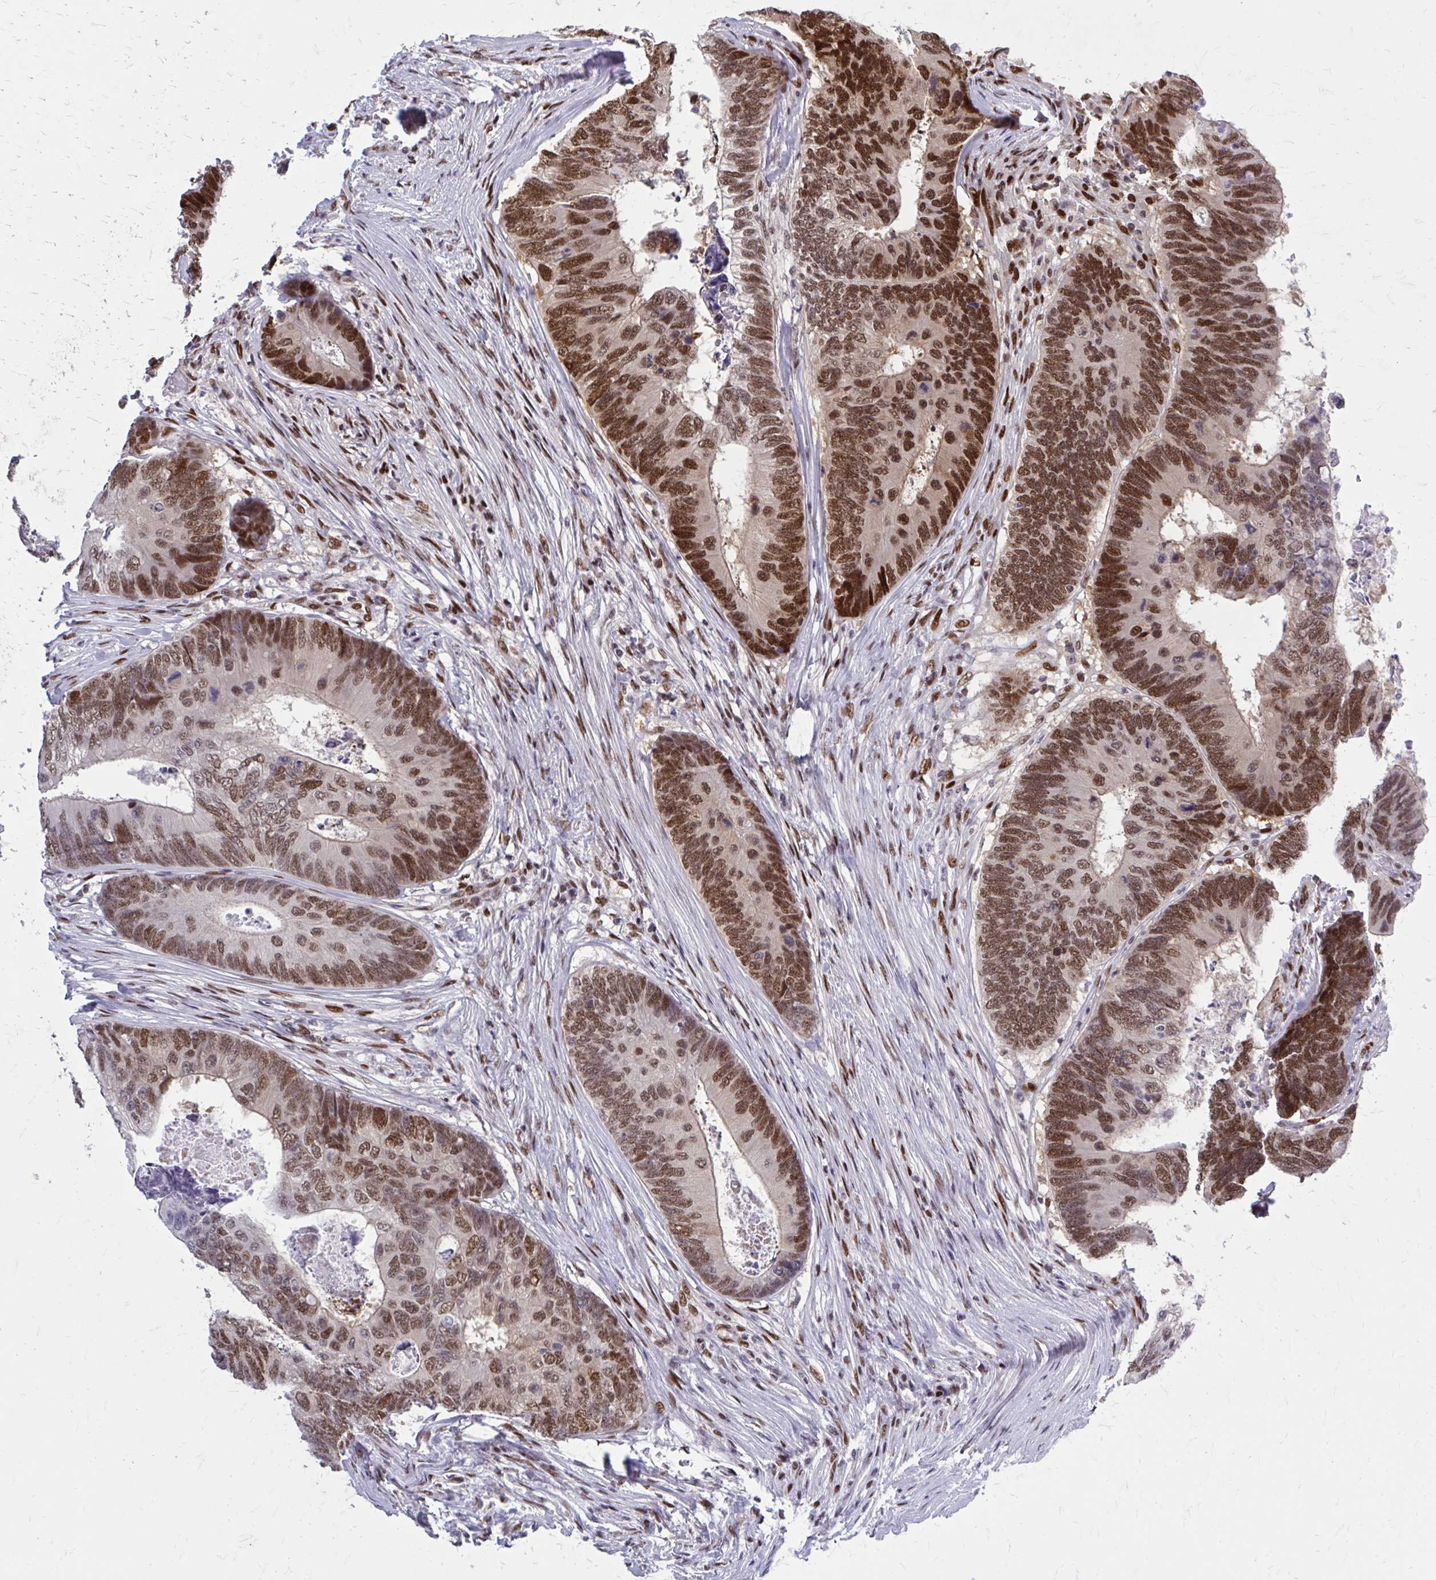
{"staining": {"intensity": "moderate", "quantity": ">75%", "location": "nuclear"}, "tissue": "colorectal cancer", "cell_type": "Tumor cells", "image_type": "cancer", "snomed": [{"axis": "morphology", "description": "Adenocarcinoma, NOS"}, {"axis": "topography", "description": "Colon"}], "caption": "This is a histology image of IHC staining of colorectal adenocarcinoma, which shows moderate expression in the nuclear of tumor cells.", "gene": "PSME4", "patient": {"sex": "female", "age": 67}}